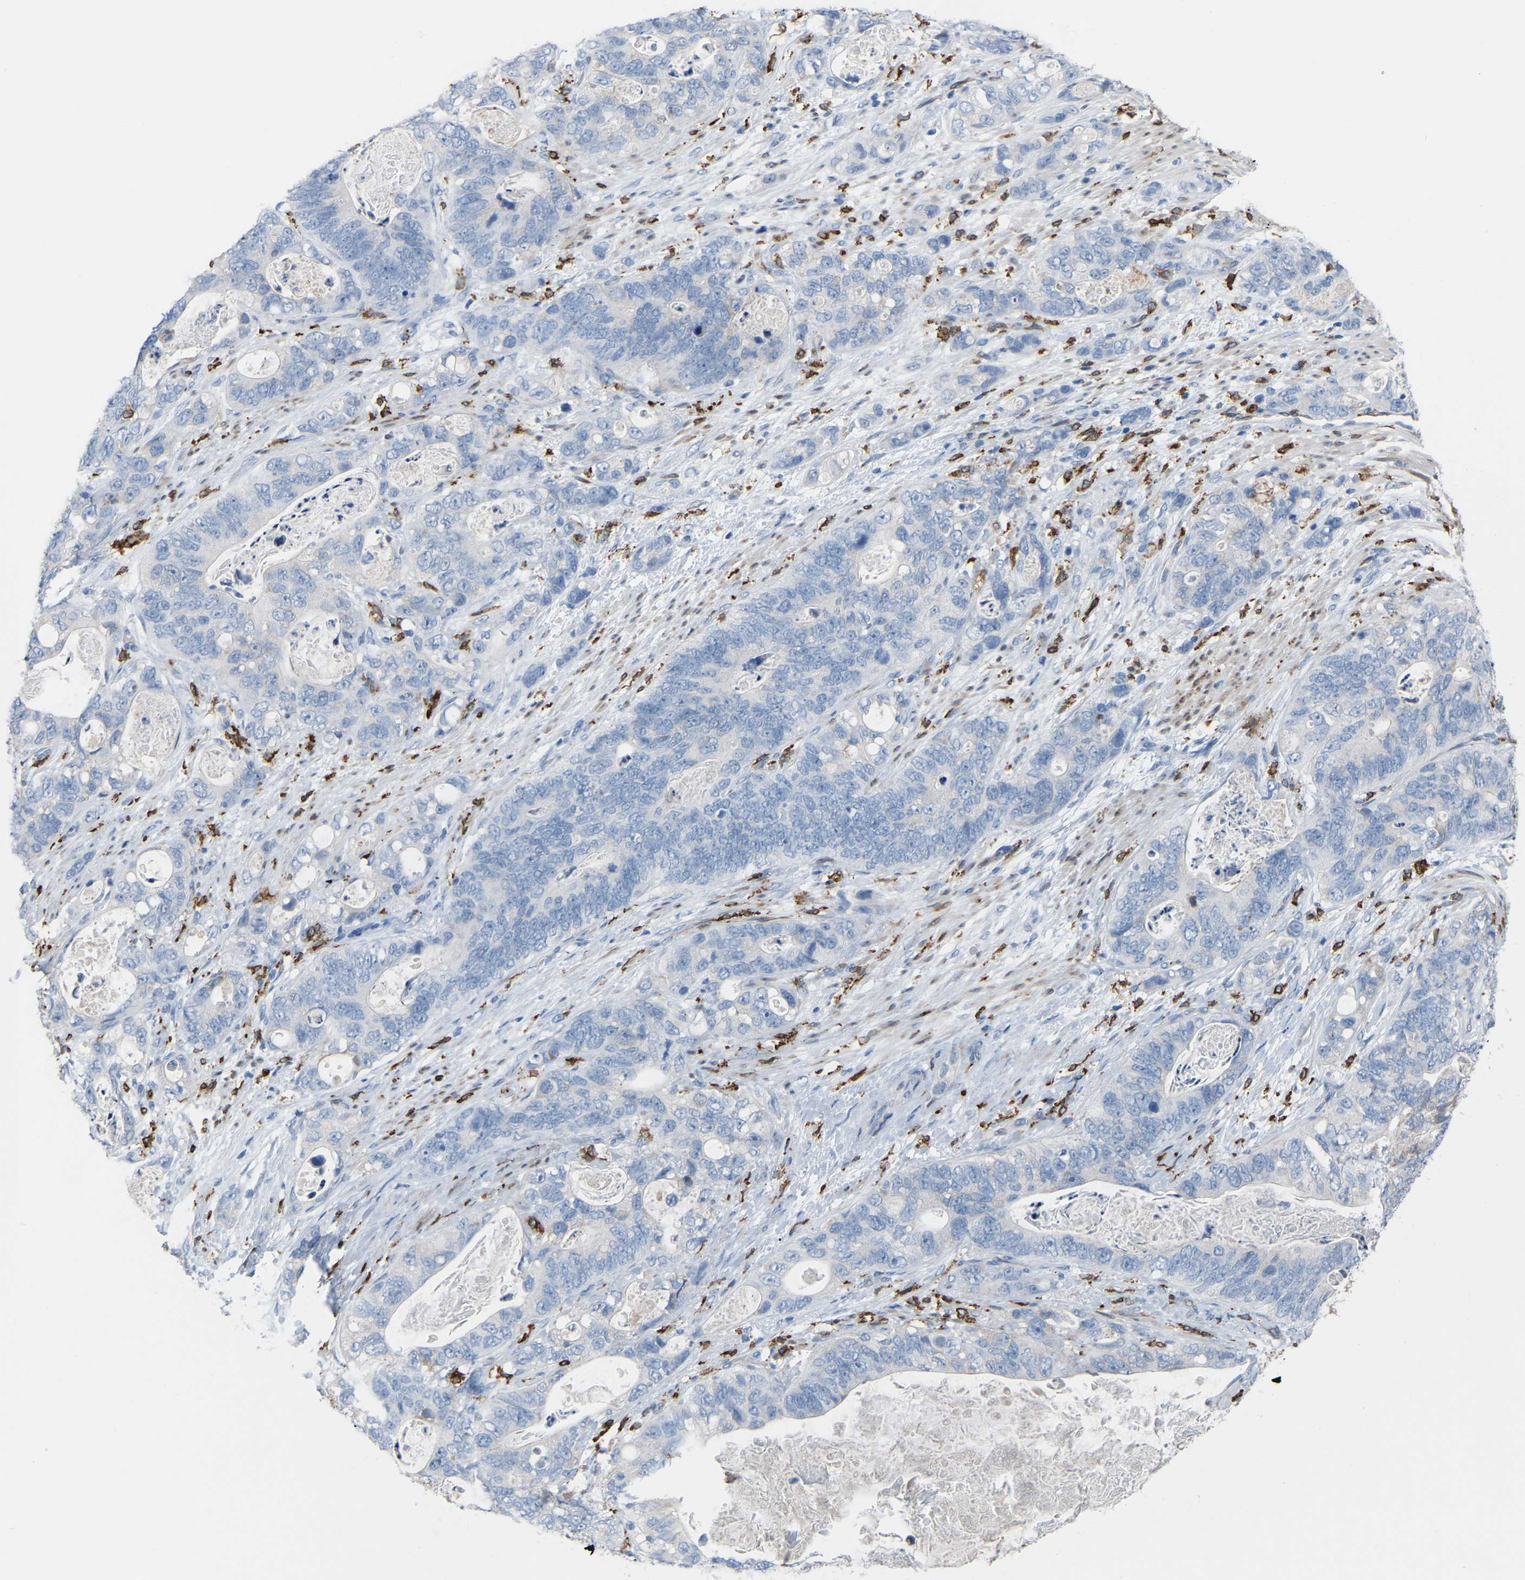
{"staining": {"intensity": "negative", "quantity": "none", "location": "none"}, "tissue": "stomach cancer", "cell_type": "Tumor cells", "image_type": "cancer", "snomed": [{"axis": "morphology", "description": "Normal tissue, NOS"}, {"axis": "morphology", "description": "Adenocarcinoma, NOS"}, {"axis": "topography", "description": "Stomach"}], "caption": "The histopathology image exhibits no staining of tumor cells in adenocarcinoma (stomach). Nuclei are stained in blue.", "gene": "PTGS1", "patient": {"sex": "female", "age": 89}}